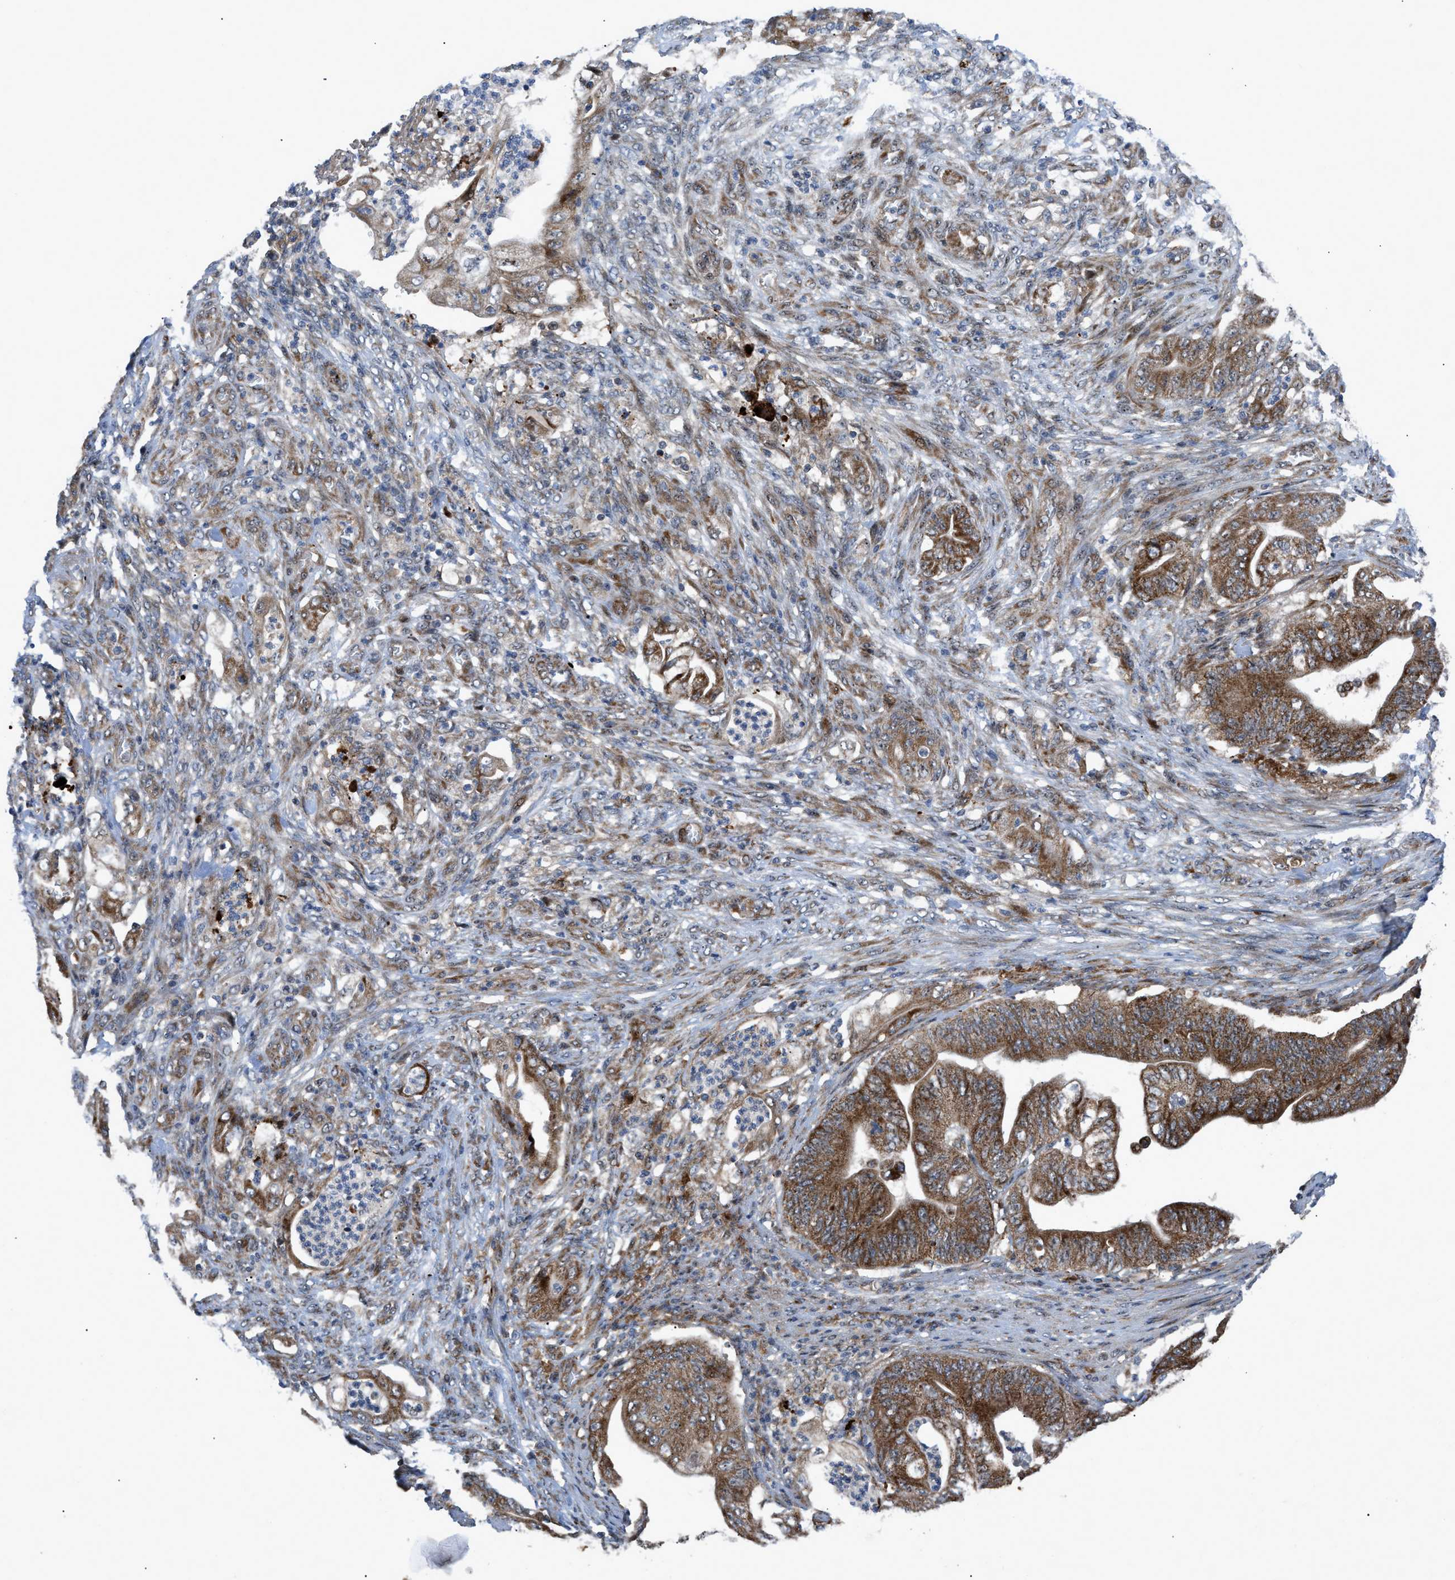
{"staining": {"intensity": "strong", "quantity": ">75%", "location": "cytoplasmic/membranous"}, "tissue": "stomach cancer", "cell_type": "Tumor cells", "image_type": "cancer", "snomed": [{"axis": "morphology", "description": "Adenocarcinoma, NOS"}, {"axis": "topography", "description": "Stomach"}], "caption": "A brown stain shows strong cytoplasmic/membranous positivity of a protein in human stomach adenocarcinoma tumor cells.", "gene": "AP3M2", "patient": {"sex": "female", "age": 73}}